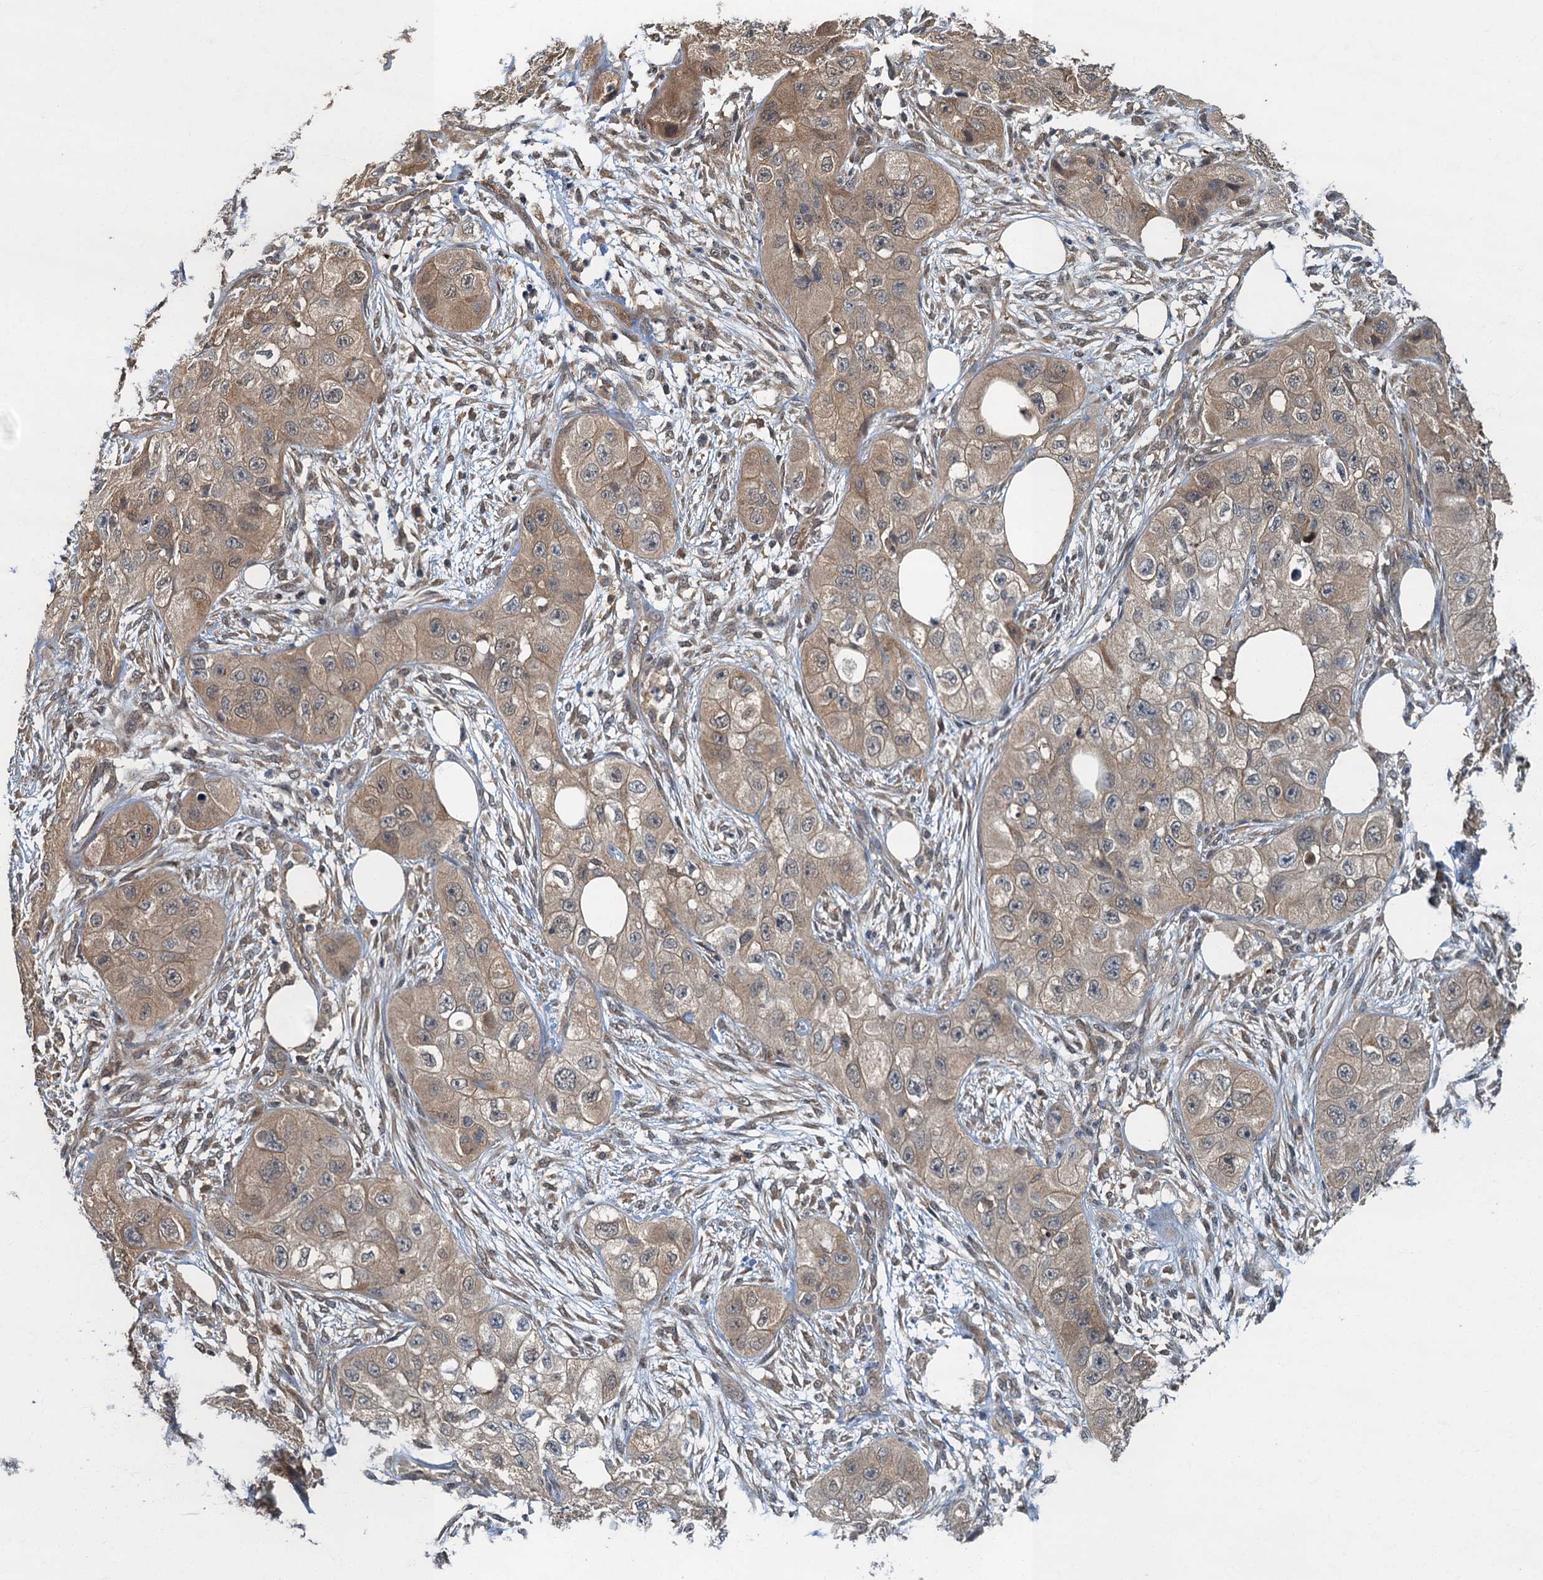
{"staining": {"intensity": "weak", "quantity": ">75%", "location": "cytoplasmic/membranous"}, "tissue": "skin cancer", "cell_type": "Tumor cells", "image_type": "cancer", "snomed": [{"axis": "morphology", "description": "Squamous cell carcinoma, NOS"}, {"axis": "topography", "description": "Skin"}, {"axis": "topography", "description": "Subcutis"}], "caption": "Immunohistochemical staining of human skin squamous cell carcinoma shows low levels of weak cytoplasmic/membranous staining in about >75% of tumor cells.", "gene": "TBCK", "patient": {"sex": "male", "age": 73}}